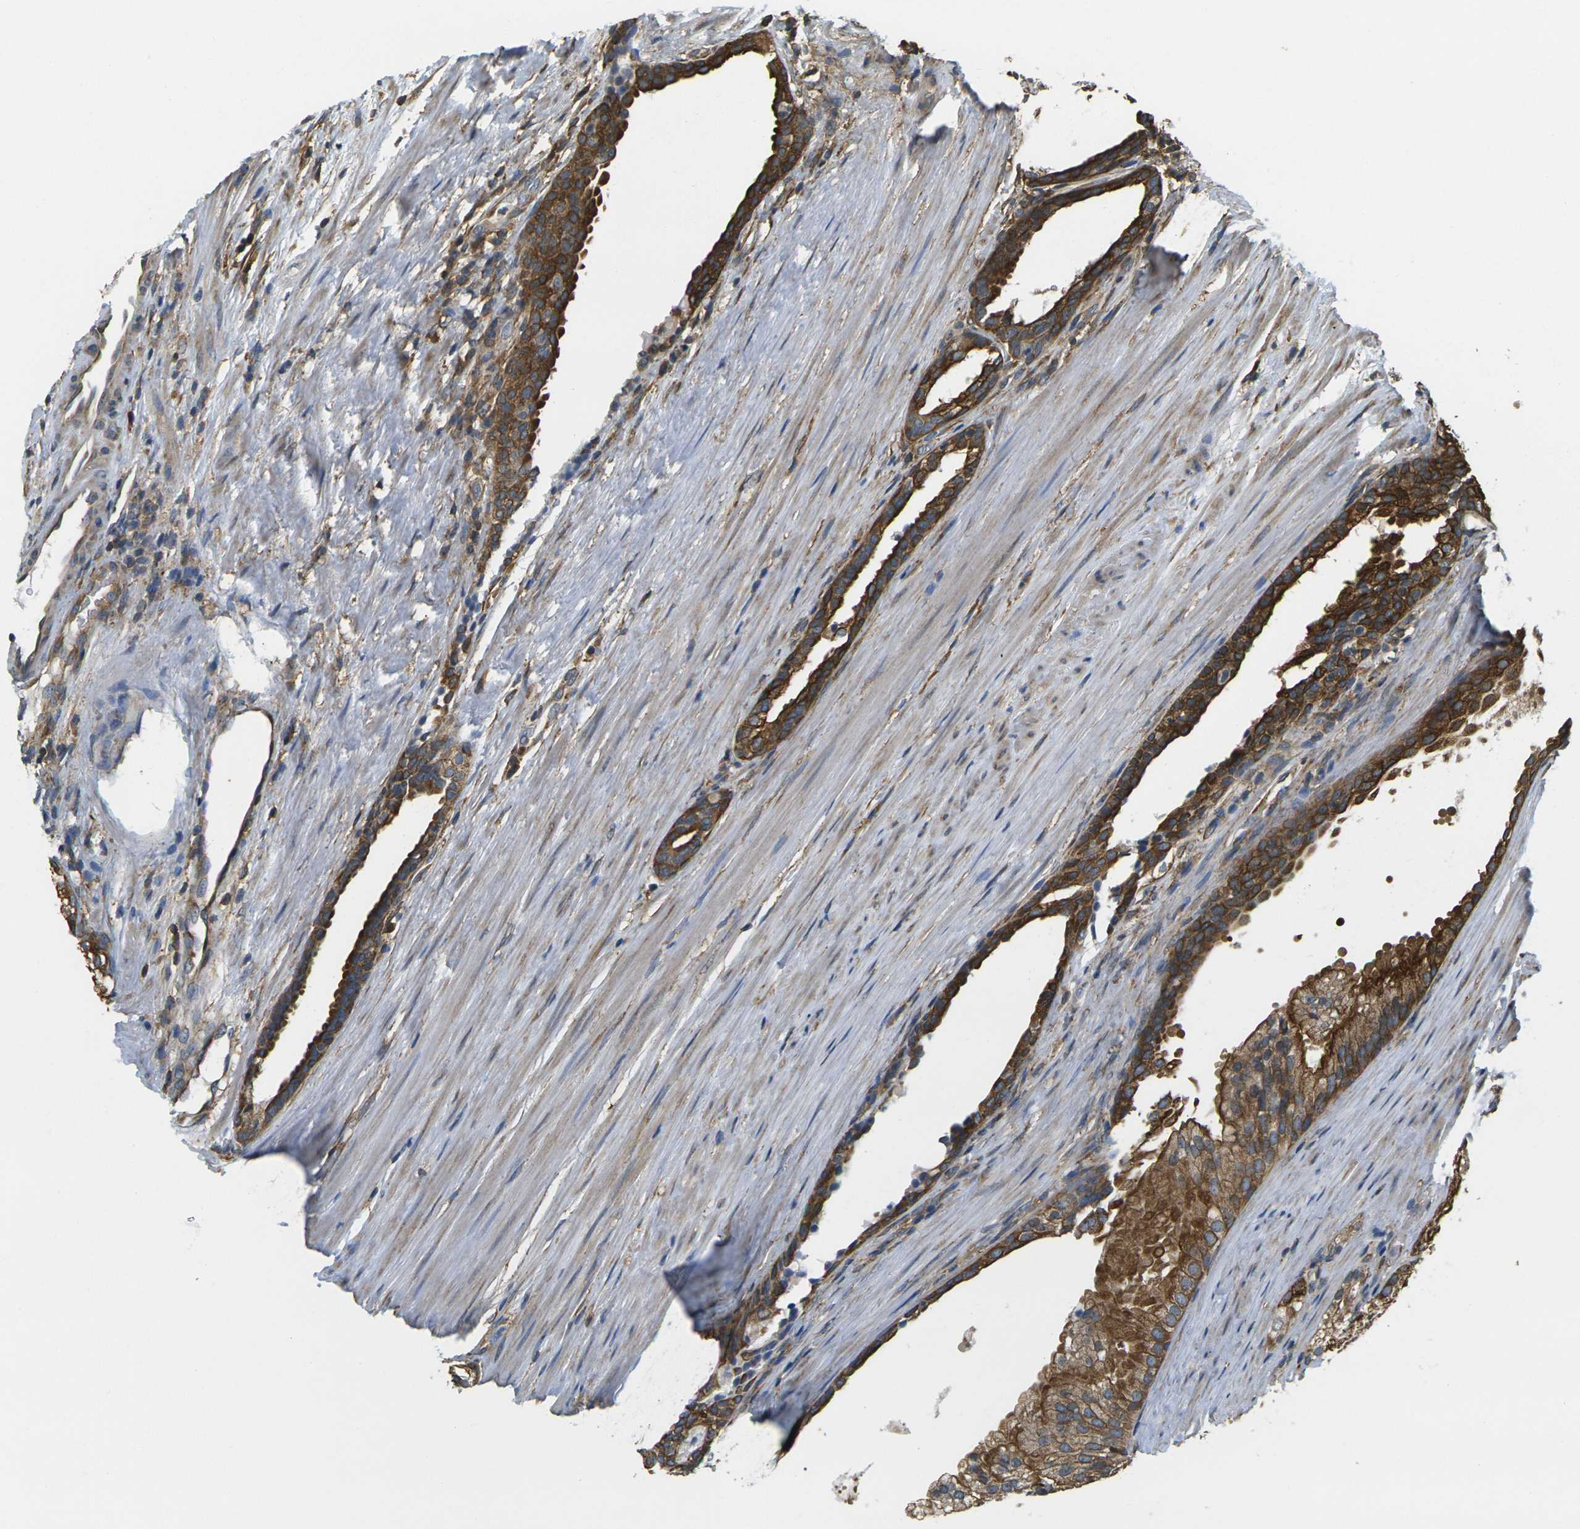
{"staining": {"intensity": "strong", "quantity": ">75%", "location": "cytoplasmic/membranous"}, "tissue": "prostate cancer", "cell_type": "Tumor cells", "image_type": "cancer", "snomed": [{"axis": "morphology", "description": "Adenocarcinoma, Low grade"}, {"axis": "topography", "description": "Prostate"}], "caption": "Adenocarcinoma (low-grade) (prostate) stained with DAB IHC displays high levels of strong cytoplasmic/membranous expression in about >75% of tumor cells.", "gene": "CAST", "patient": {"sex": "male", "age": 69}}